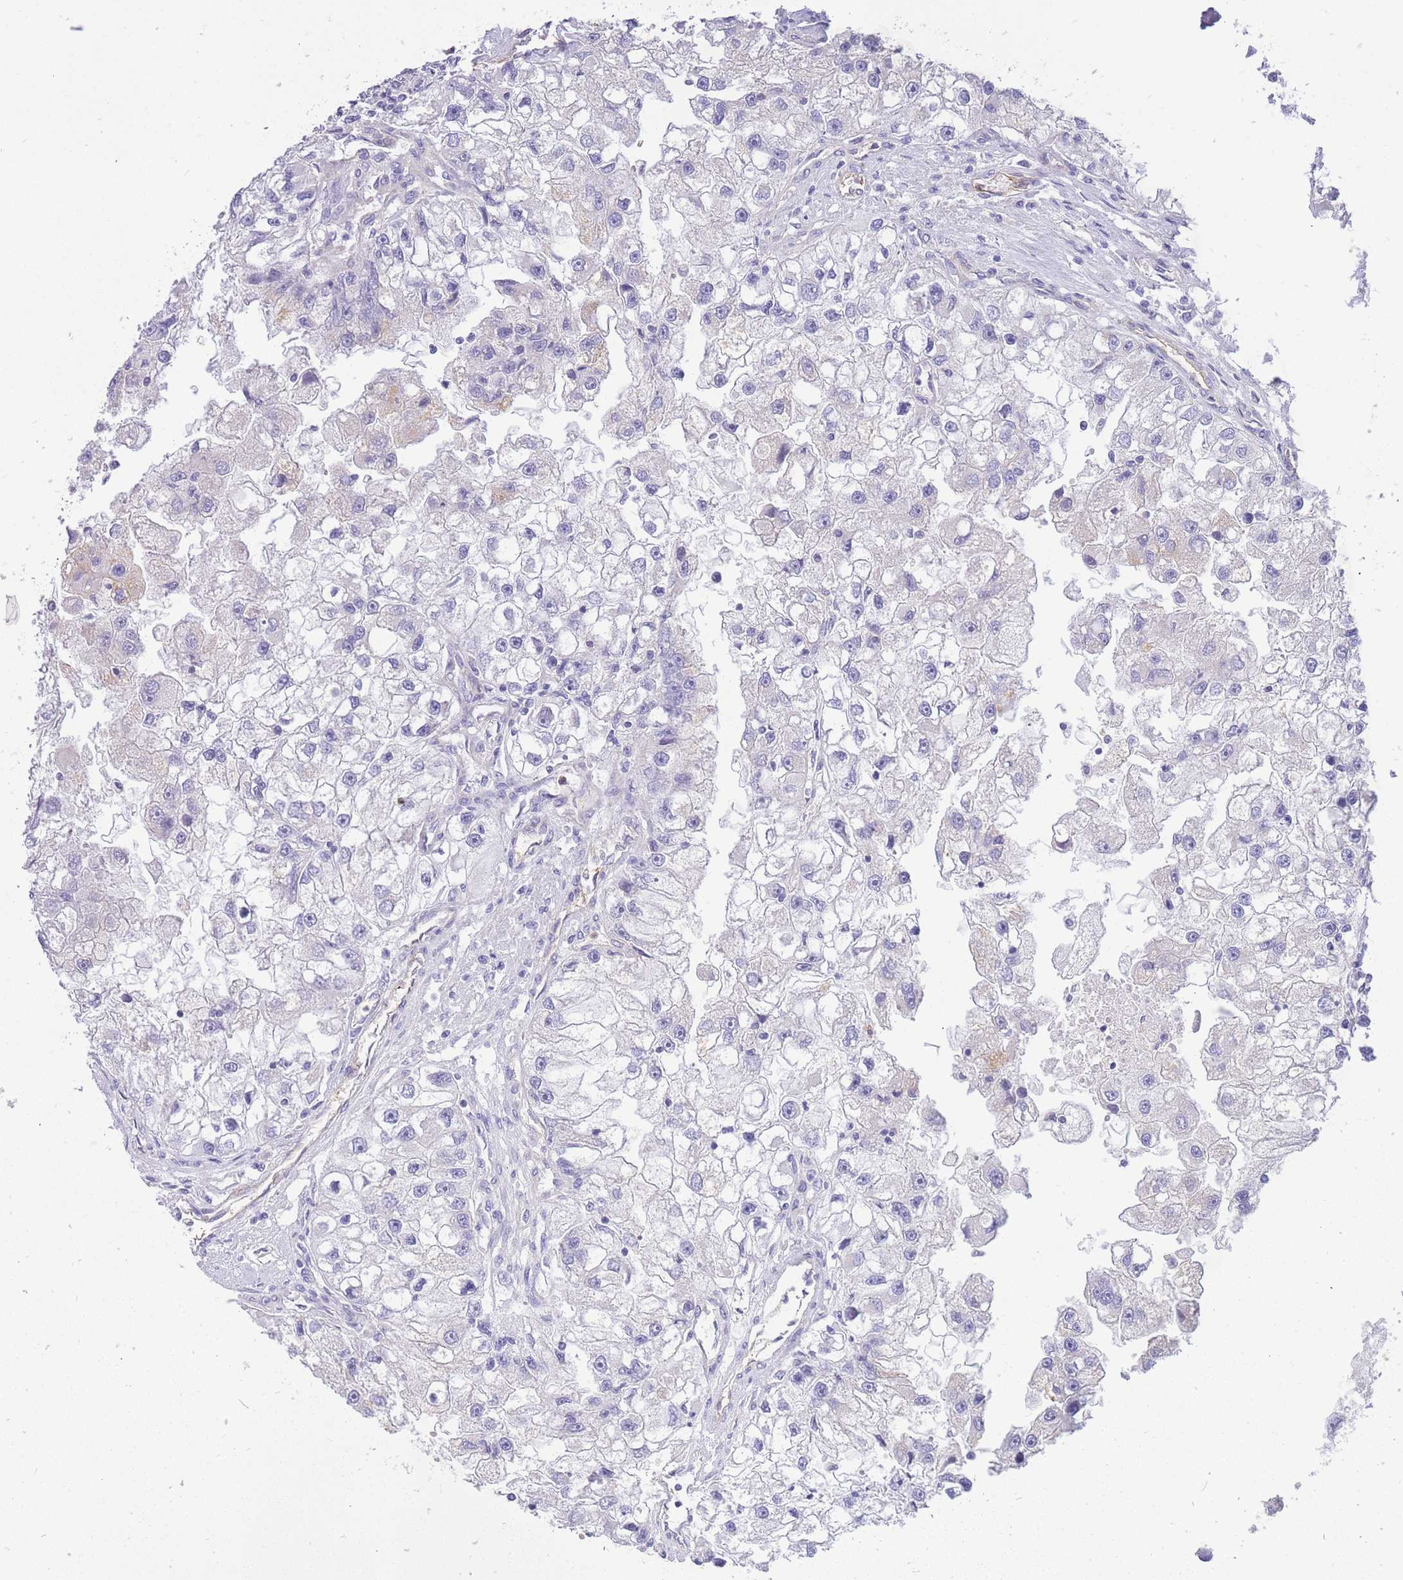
{"staining": {"intensity": "negative", "quantity": "none", "location": "none"}, "tissue": "renal cancer", "cell_type": "Tumor cells", "image_type": "cancer", "snomed": [{"axis": "morphology", "description": "Adenocarcinoma, NOS"}, {"axis": "topography", "description": "Kidney"}], "caption": "Adenocarcinoma (renal) was stained to show a protein in brown. There is no significant expression in tumor cells.", "gene": "SULT1A1", "patient": {"sex": "male", "age": 63}}